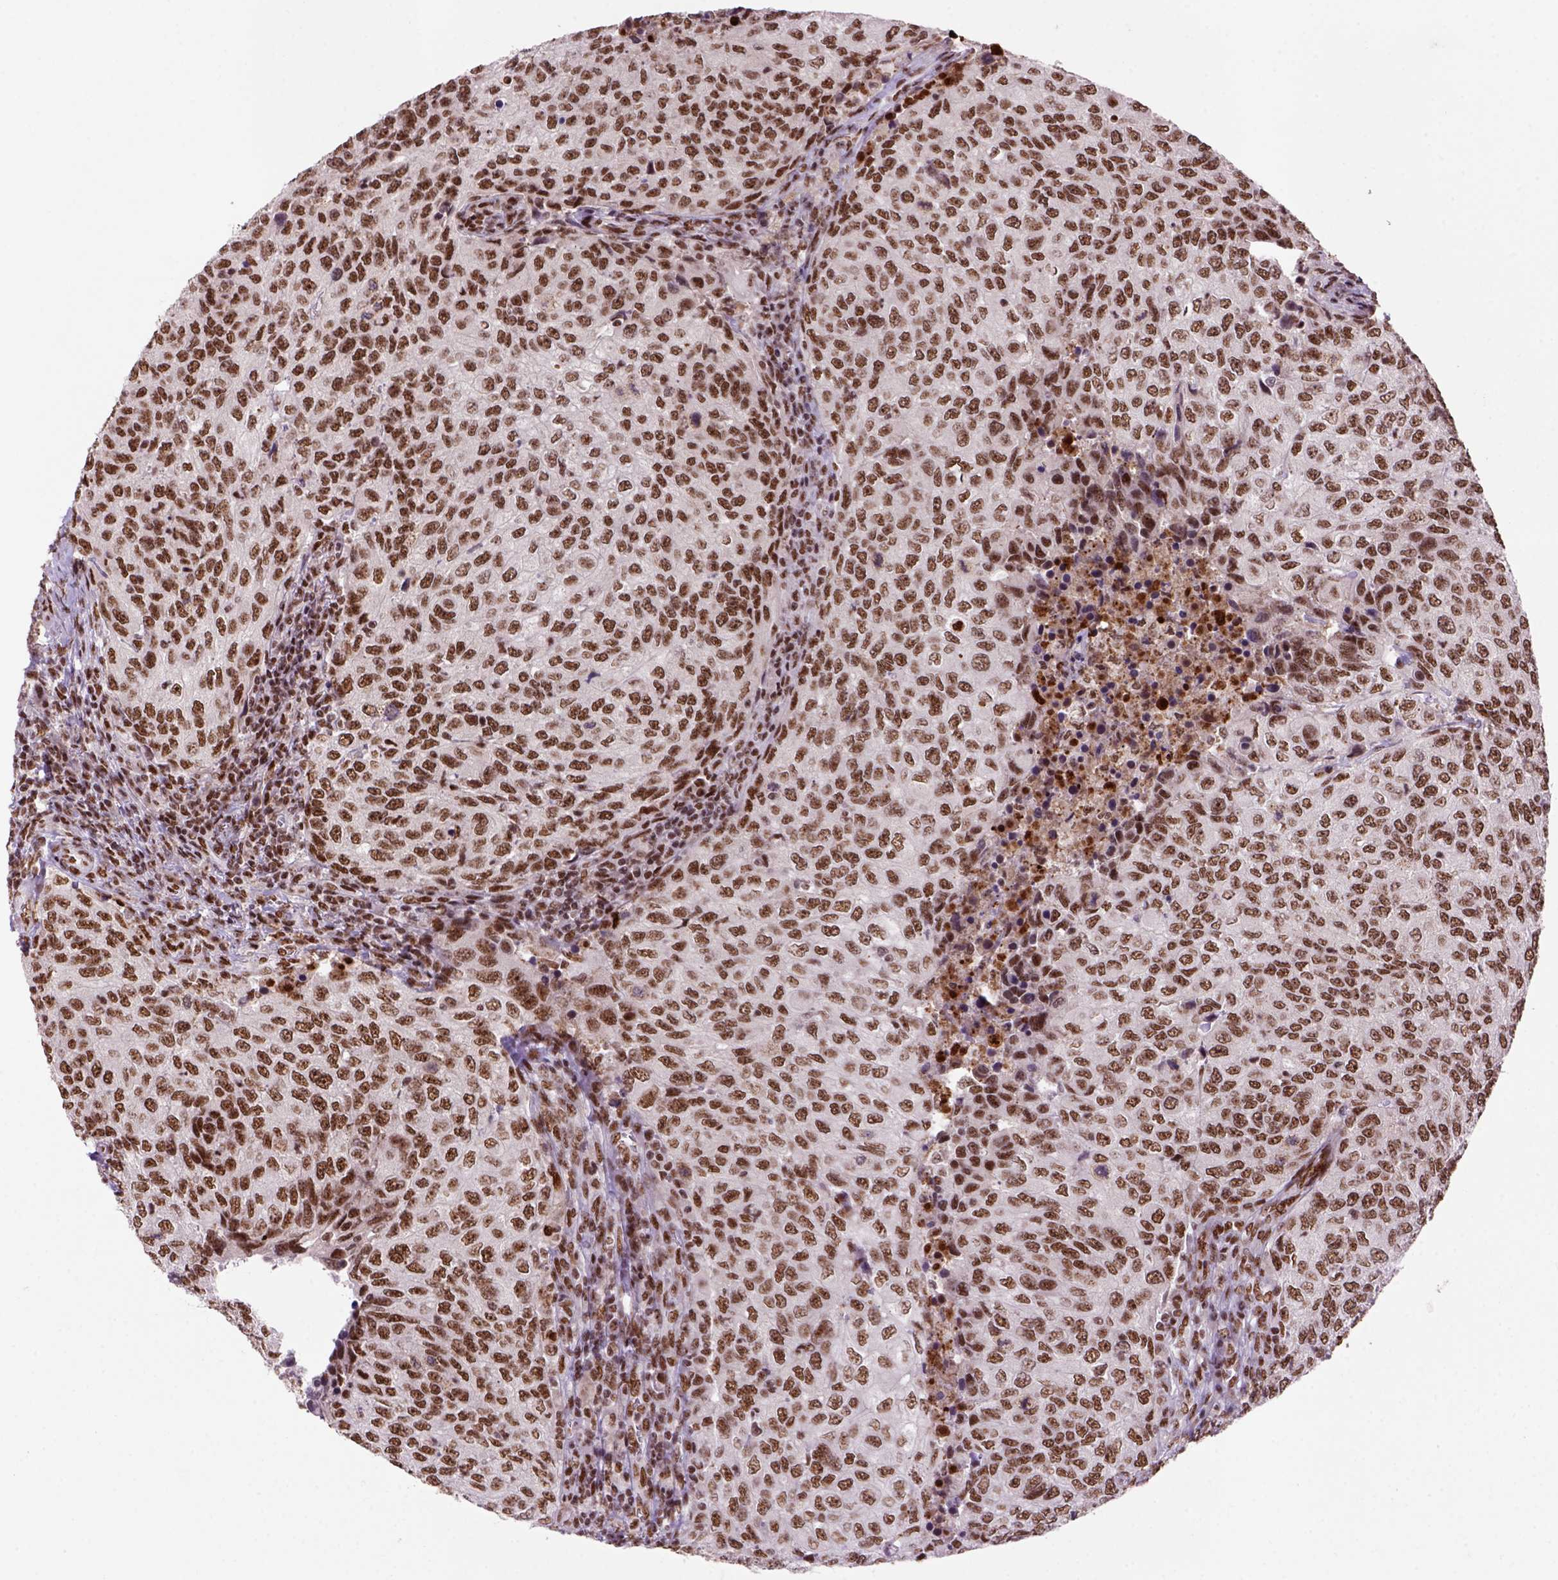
{"staining": {"intensity": "moderate", "quantity": ">75%", "location": "nuclear"}, "tissue": "urothelial cancer", "cell_type": "Tumor cells", "image_type": "cancer", "snomed": [{"axis": "morphology", "description": "Urothelial carcinoma, High grade"}, {"axis": "topography", "description": "Urinary bladder"}], "caption": "DAB immunohistochemical staining of urothelial cancer demonstrates moderate nuclear protein staining in approximately >75% of tumor cells.", "gene": "NSMCE2", "patient": {"sex": "female", "age": 78}}